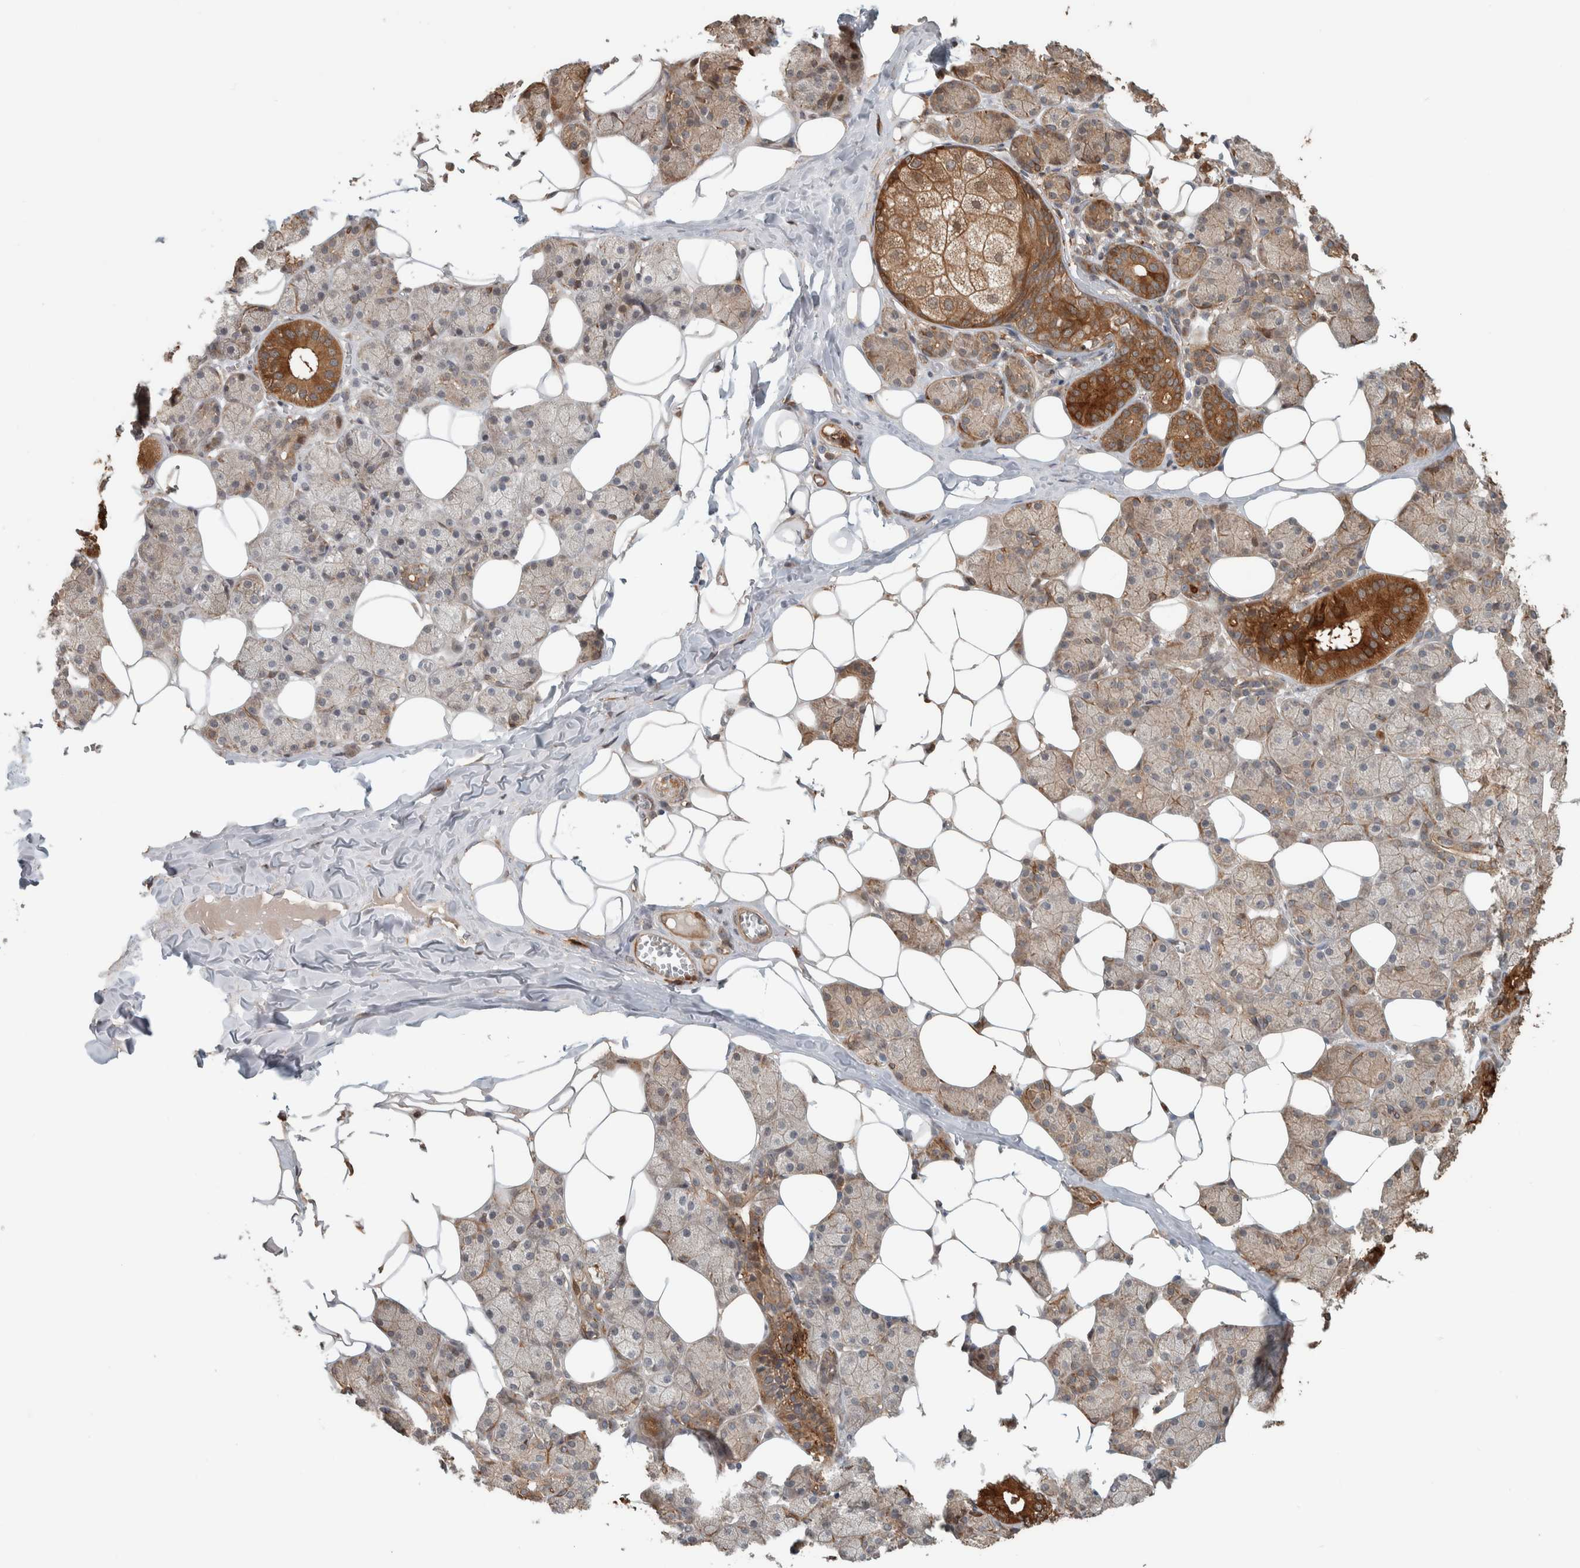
{"staining": {"intensity": "strong", "quantity": "25%-75%", "location": "cytoplasmic/membranous"}, "tissue": "salivary gland", "cell_type": "Glandular cells", "image_type": "normal", "snomed": [{"axis": "morphology", "description": "Normal tissue, NOS"}, {"axis": "topography", "description": "Salivary gland"}], "caption": "Immunohistochemistry of unremarkable salivary gland exhibits high levels of strong cytoplasmic/membranous positivity in approximately 25%-75% of glandular cells.", "gene": "CNTROB", "patient": {"sex": "female", "age": 33}}